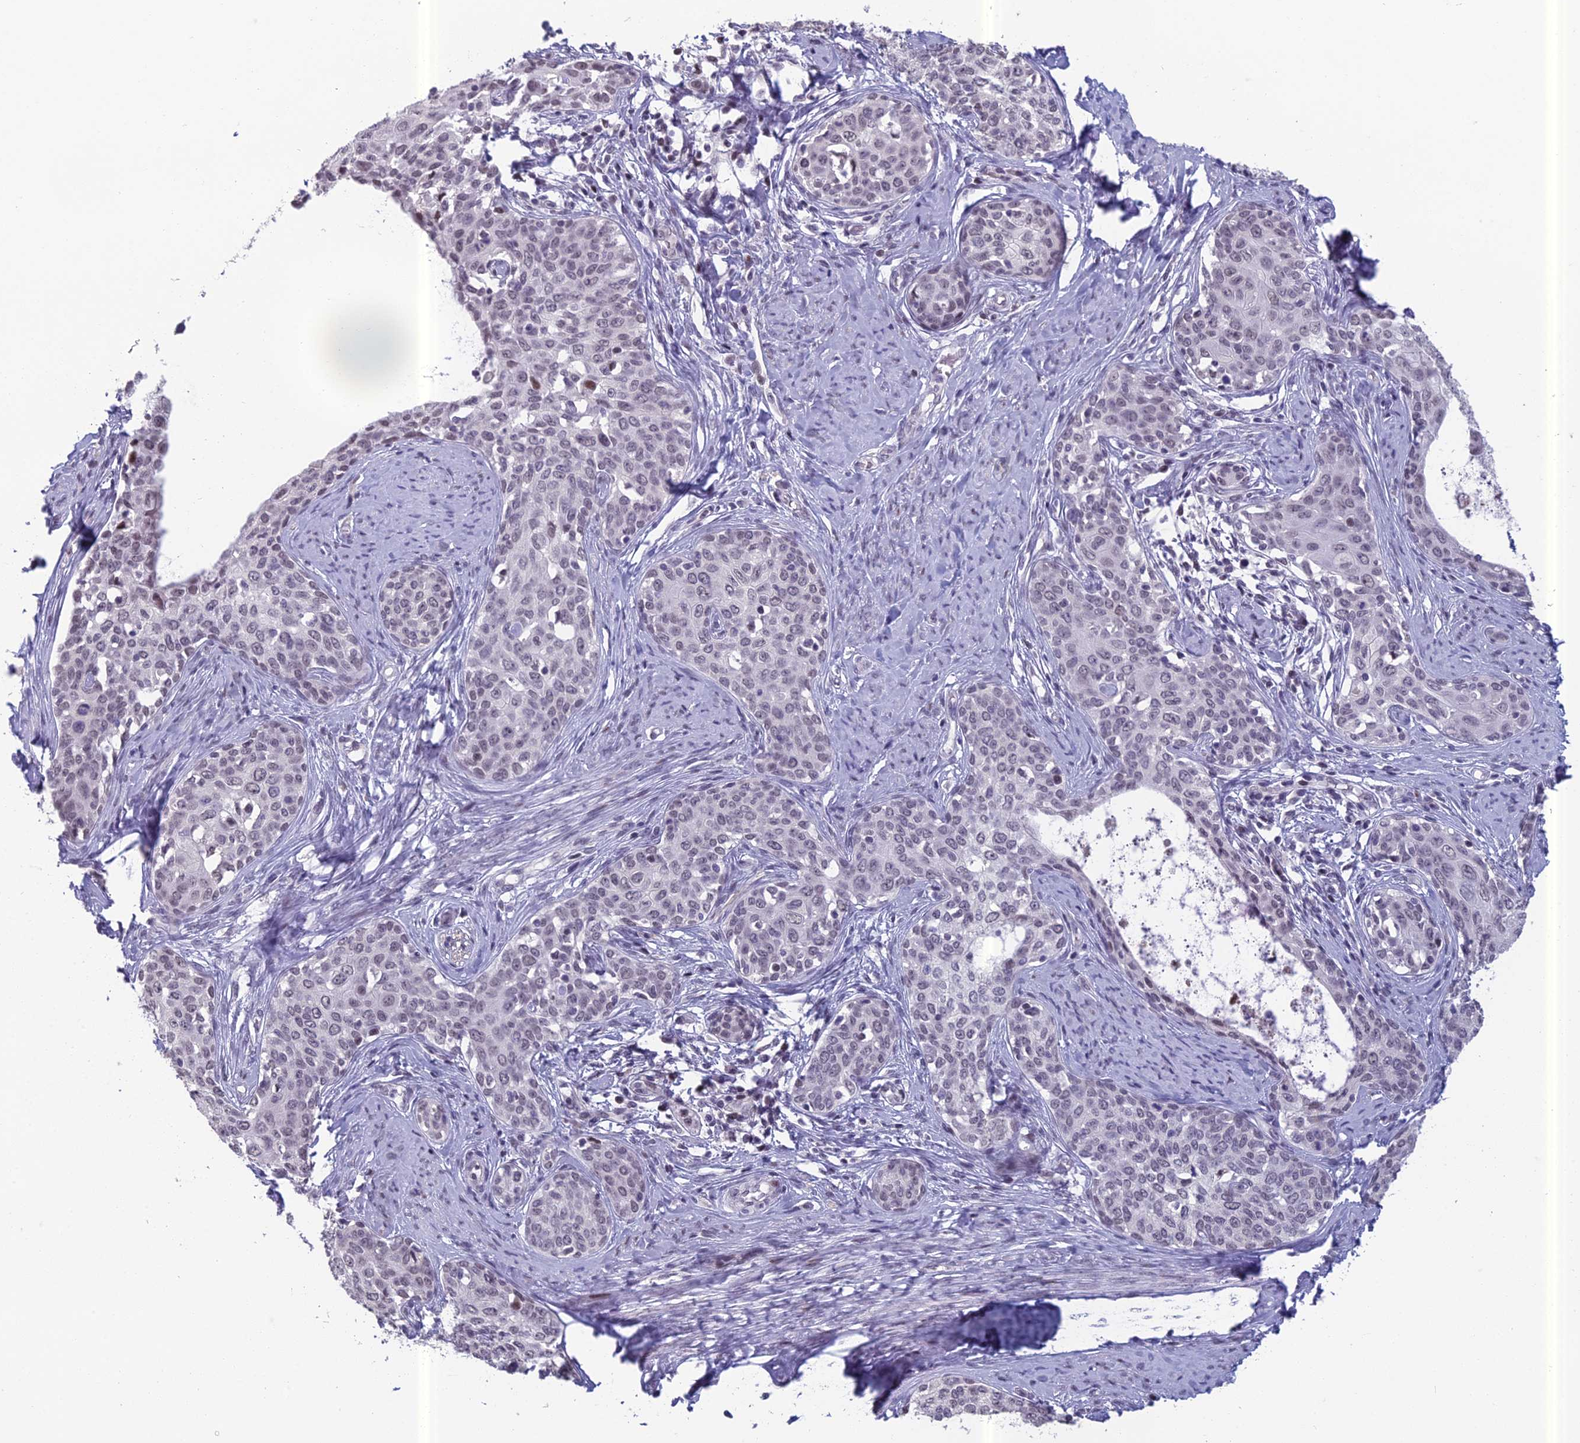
{"staining": {"intensity": "negative", "quantity": "none", "location": "none"}, "tissue": "cervical cancer", "cell_type": "Tumor cells", "image_type": "cancer", "snomed": [{"axis": "morphology", "description": "Squamous cell carcinoma, NOS"}, {"axis": "morphology", "description": "Adenocarcinoma, NOS"}, {"axis": "topography", "description": "Cervix"}], "caption": "This is an immunohistochemistry (IHC) image of human cervical cancer. There is no expression in tumor cells.", "gene": "RGS17", "patient": {"sex": "female", "age": 52}}